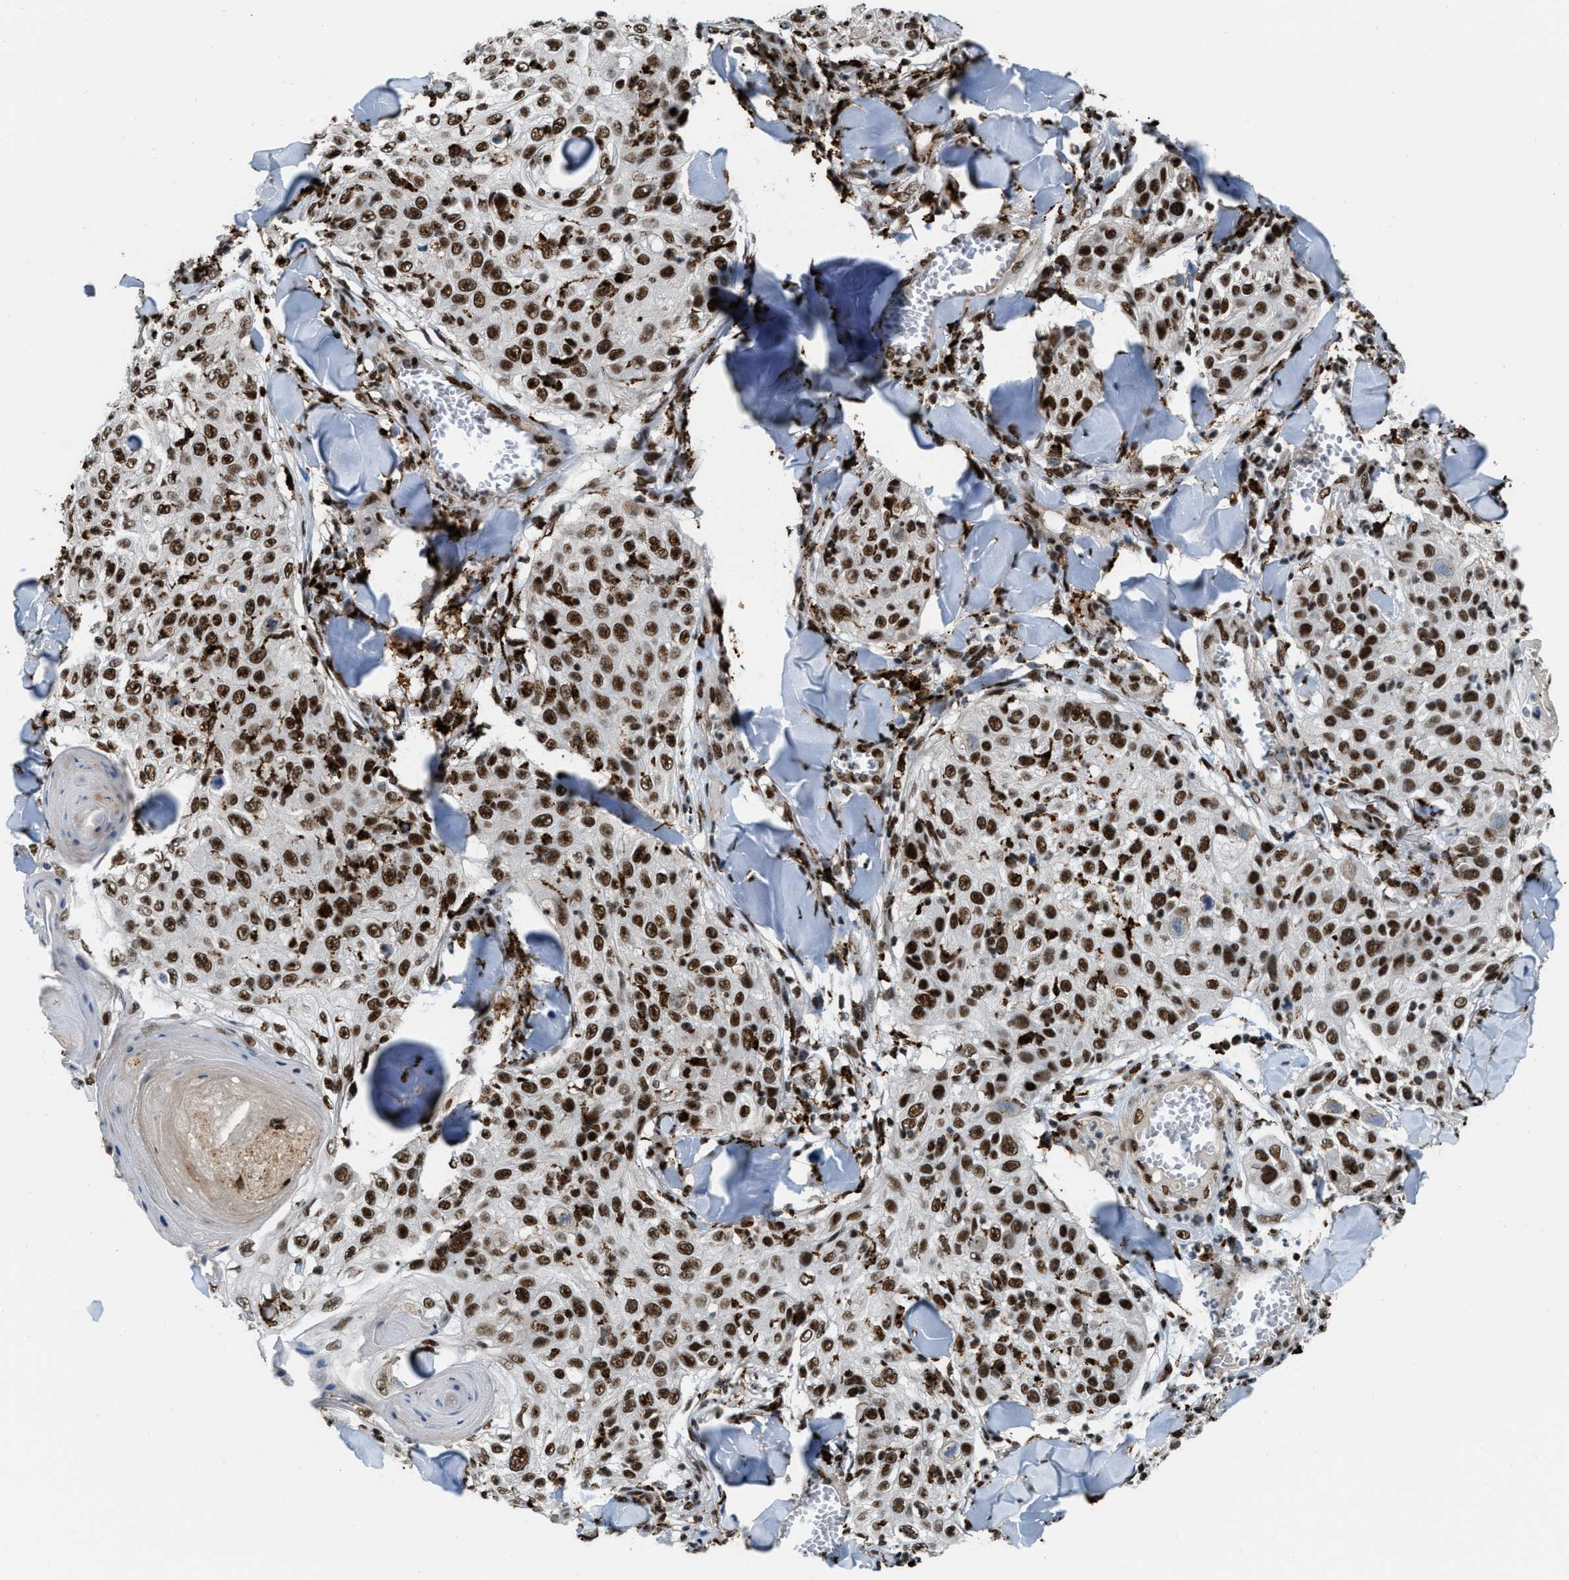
{"staining": {"intensity": "strong", "quantity": ">75%", "location": "nuclear"}, "tissue": "skin cancer", "cell_type": "Tumor cells", "image_type": "cancer", "snomed": [{"axis": "morphology", "description": "Squamous cell carcinoma, NOS"}, {"axis": "topography", "description": "Skin"}], "caption": "Strong nuclear staining is present in approximately >75% of tumor cells in skin cancer (squamous cell carcinoma). Using DAB (brown) and hematoxylin (blue) stains, captured at high magnification using brightfield microscopy.", "gene": "NUMA1", "patient": {"sex": "male", "age": 86}}